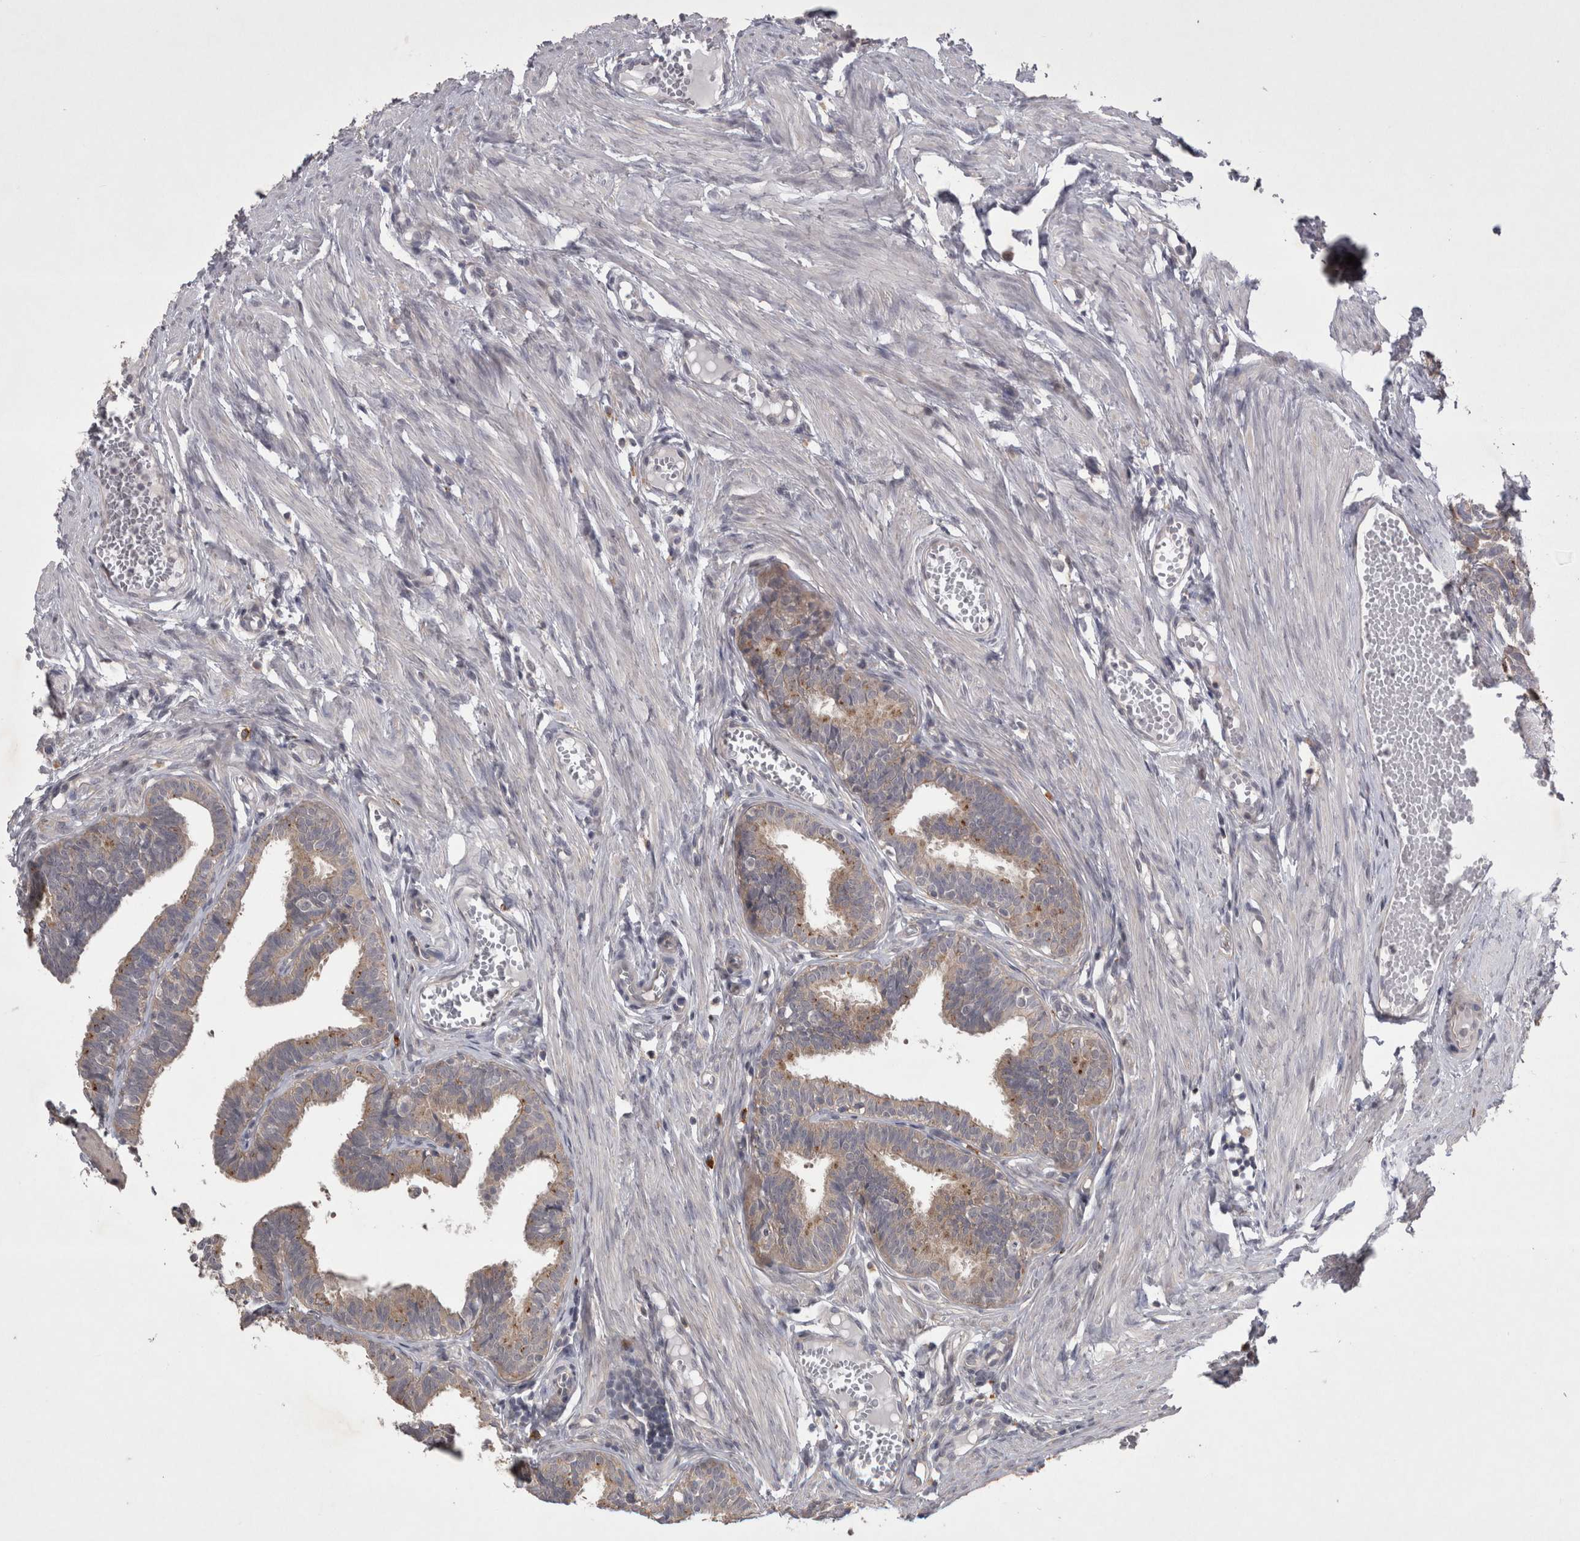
{"staining": {"intensity": "weak", "quantity": ">75%", "location": "cytoplasmic/membranous"}, "tissue": "fallopian tube", "cell_type": "Glandular cells", "image_type": "normal", "snomed": [{"axis": "morphology", "description": "Normal tissue, NOS"}, {"axis": "topography", "description": "Fallopian tube"}, {"axis": "topography", "description": "Ovary"}], "caption": "A histopathology image showing weak cytoplasmic/membranous staining in about >75% of glandular cells in unremarkable fallopian tube, as visualized by brown immunohistochemical staining.", "gene": "CTBS", "patient": {"sex": "female", "age": 23}}